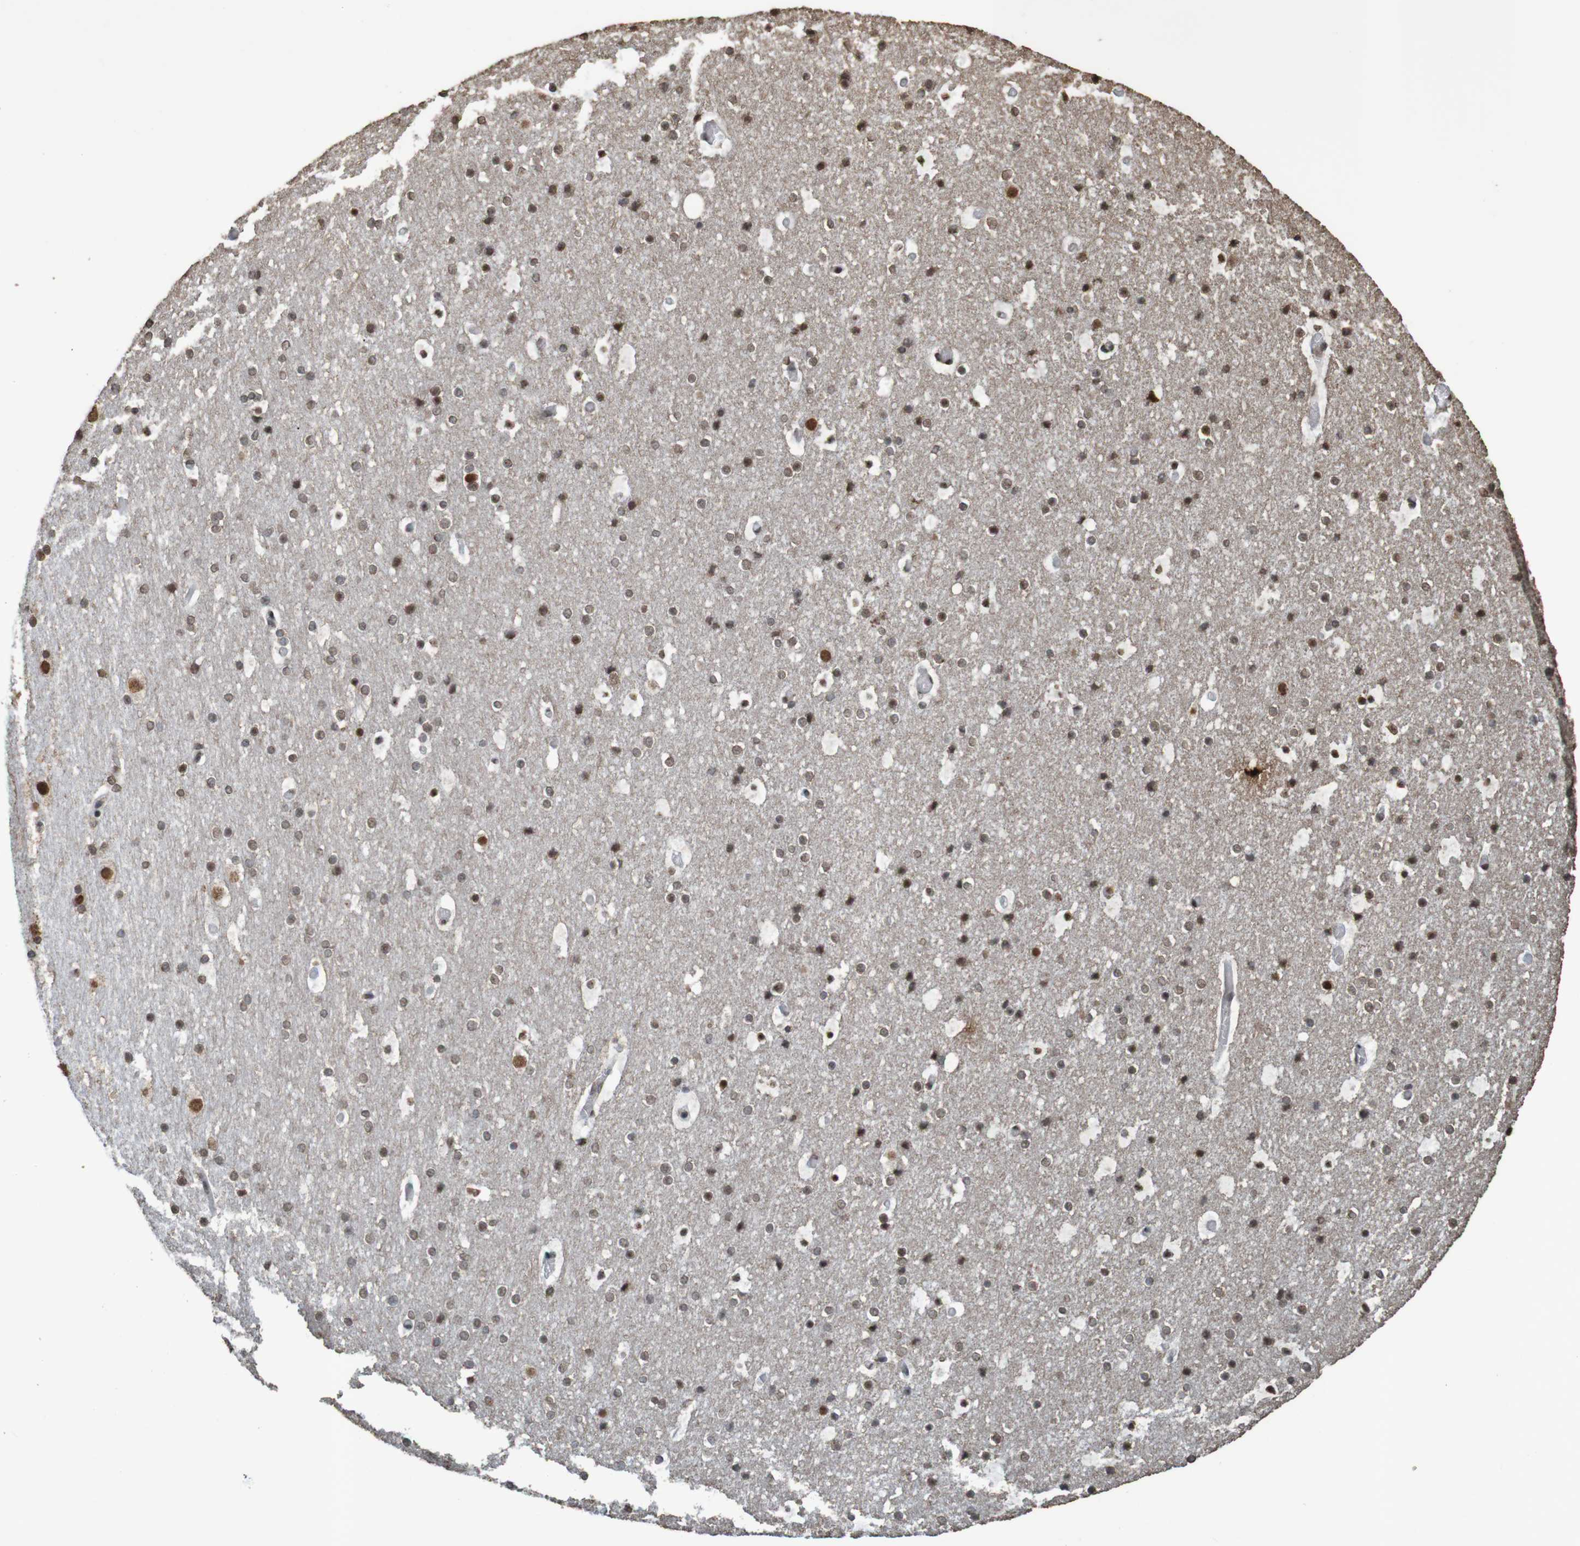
{"staining": {"intensity": "weak", "quantity": "25%-75%", "location": "cytoplasmic/membranous"}, "tissue": "cerebral cortex", "cell_type": "Endothelial cells", "image_type": "normal", "snomed": [{"axis": "morphology", "description": "Normal tissue, NOS"}, {"axis": "topography", "description": "Cerebral cortex"}], "caption": "Weak cytoplasmic/membranous positivity for a protein is present in approximately 25%-75% of endothelial cells of unremarkable cerebral cortex using immunohistochemistry (IHC).", "gene": "GFI1", "patient": {"sex": "male", "age": 57}}